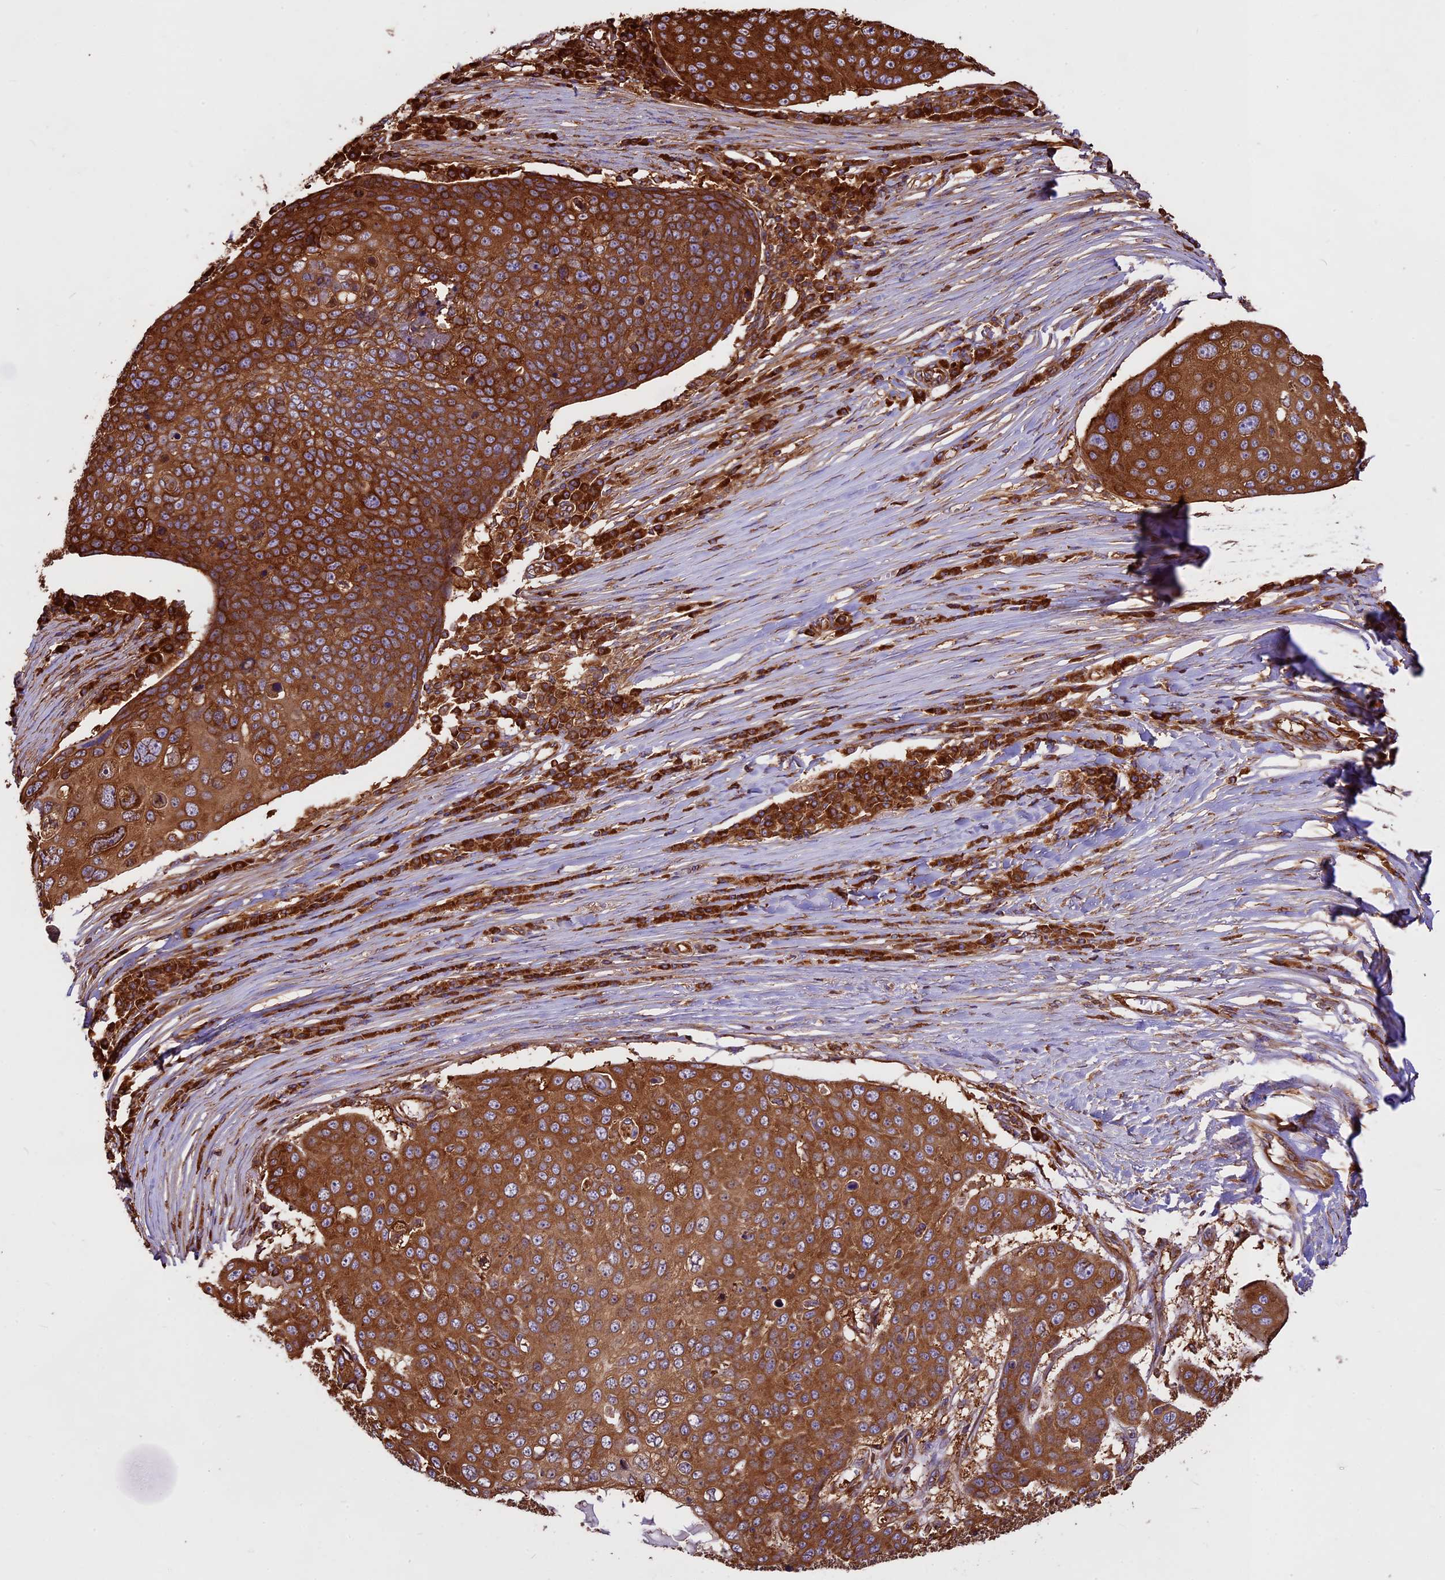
{"staining": {"intensity": "strong", "quantity": ">75%", "location": "cytoplasmic/membranous"}, "tissue": "skin cancer", "cell_type": "Tumor cells", "image_type": "cancer", "snomed": [{"axis": "morphology", "description": "Squamous cell carcinoma, NOS"}, {"axis": "topography", "description": "Skin"}], "caption": "Strong cytoplasmic/membranous protein staining is present in about >75% of tumor cells in squamous cell carcinoma (skin).", "gene": "KARS1", "patient": {"sex": "male", "age": 71}}